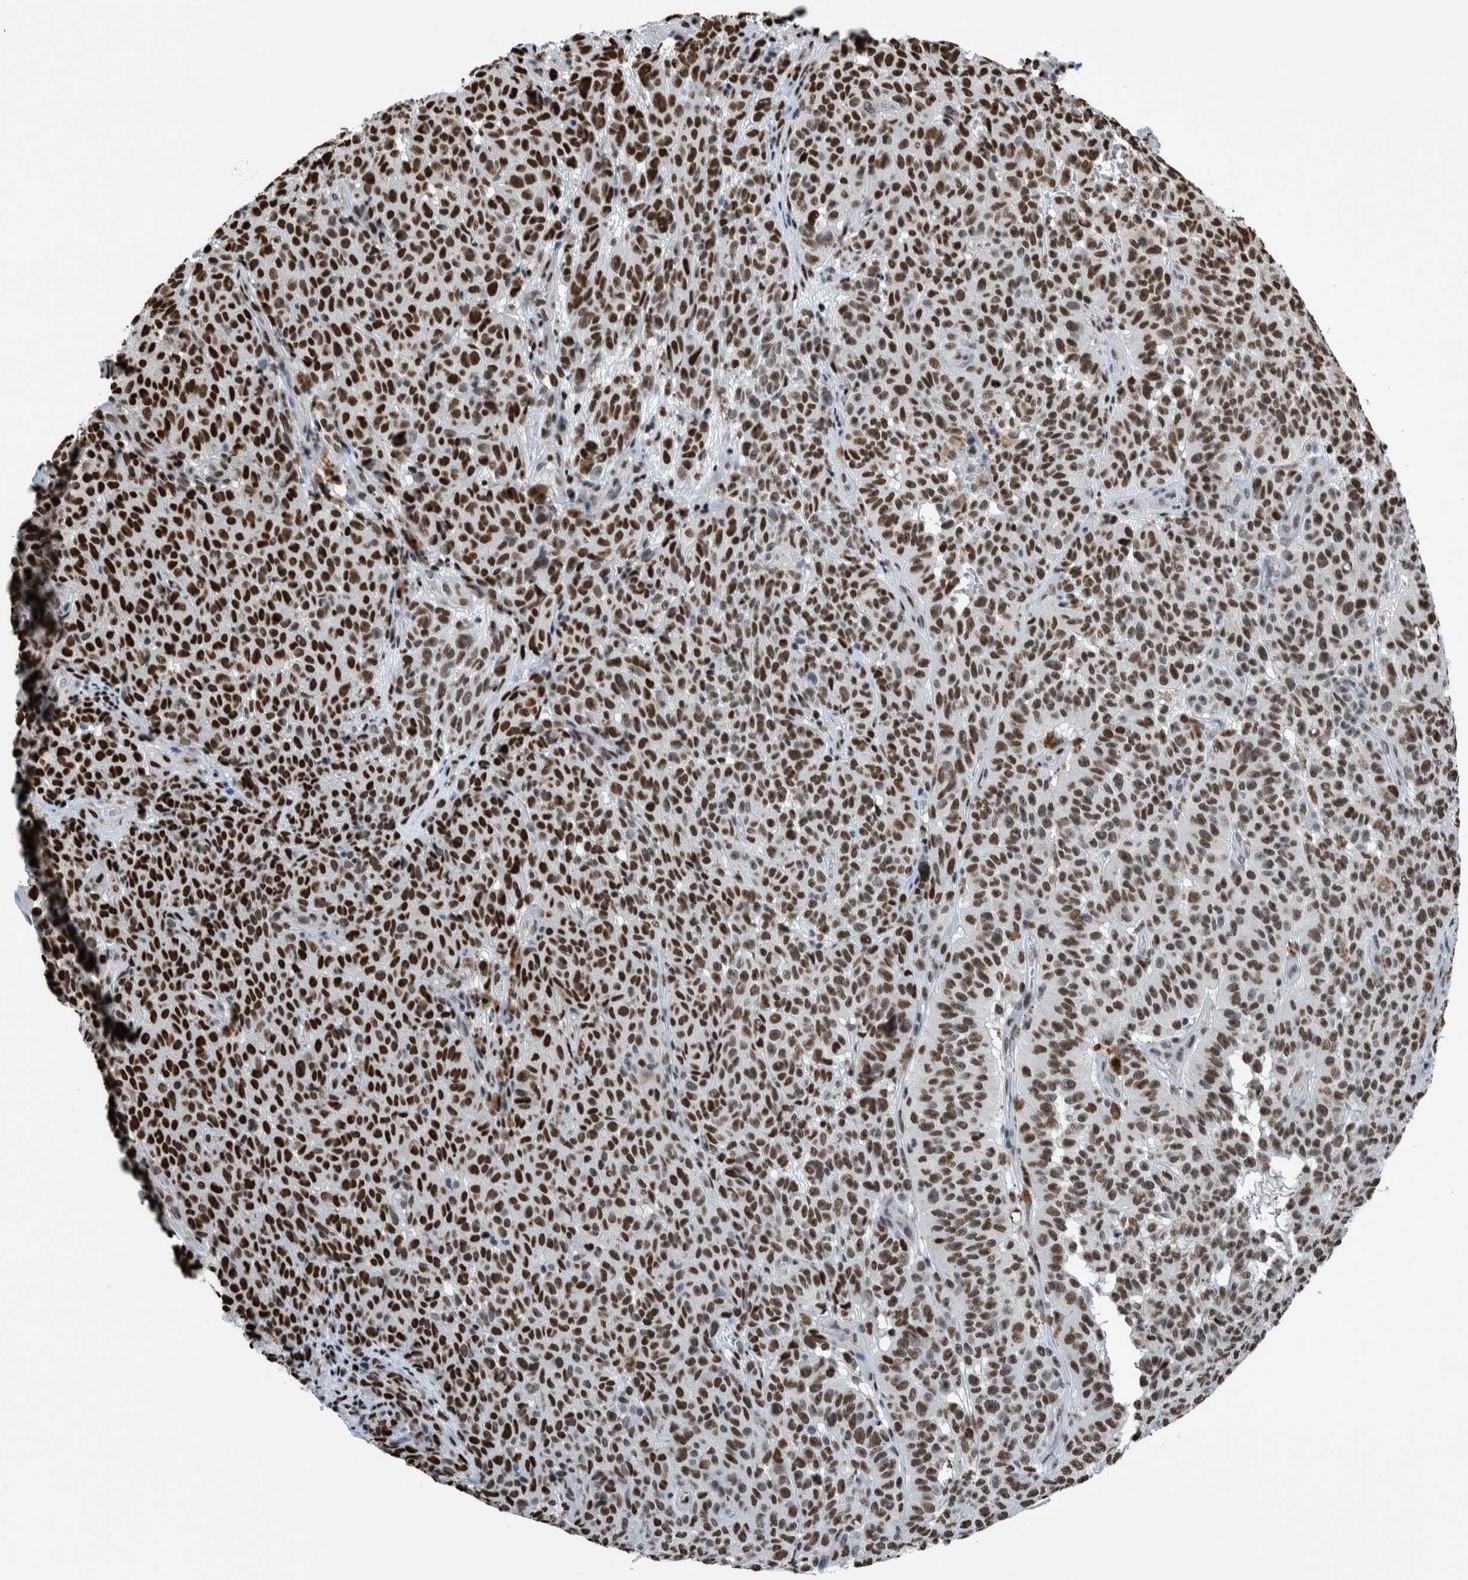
{"staining": {"intensity": "strong", "quantity": ">75%", "location": "nuclear"}, "tissue": "melanoma", "cell_type": "Tumor cells", "image_type": "cancer", "snomed": [{"axis": "morphology", "description": "Malignant melanoma, NOS"}, {"axis": "topography", "description": "Skin"}], "caption": "Approximately >75% of tumor cells in human malignant melanoma exhibit strong nuclear protein positivity as visualized by brown immunohistochemical staining.", "gene": "HEATR9", "patient": {"sex": "female", "age": 82}}